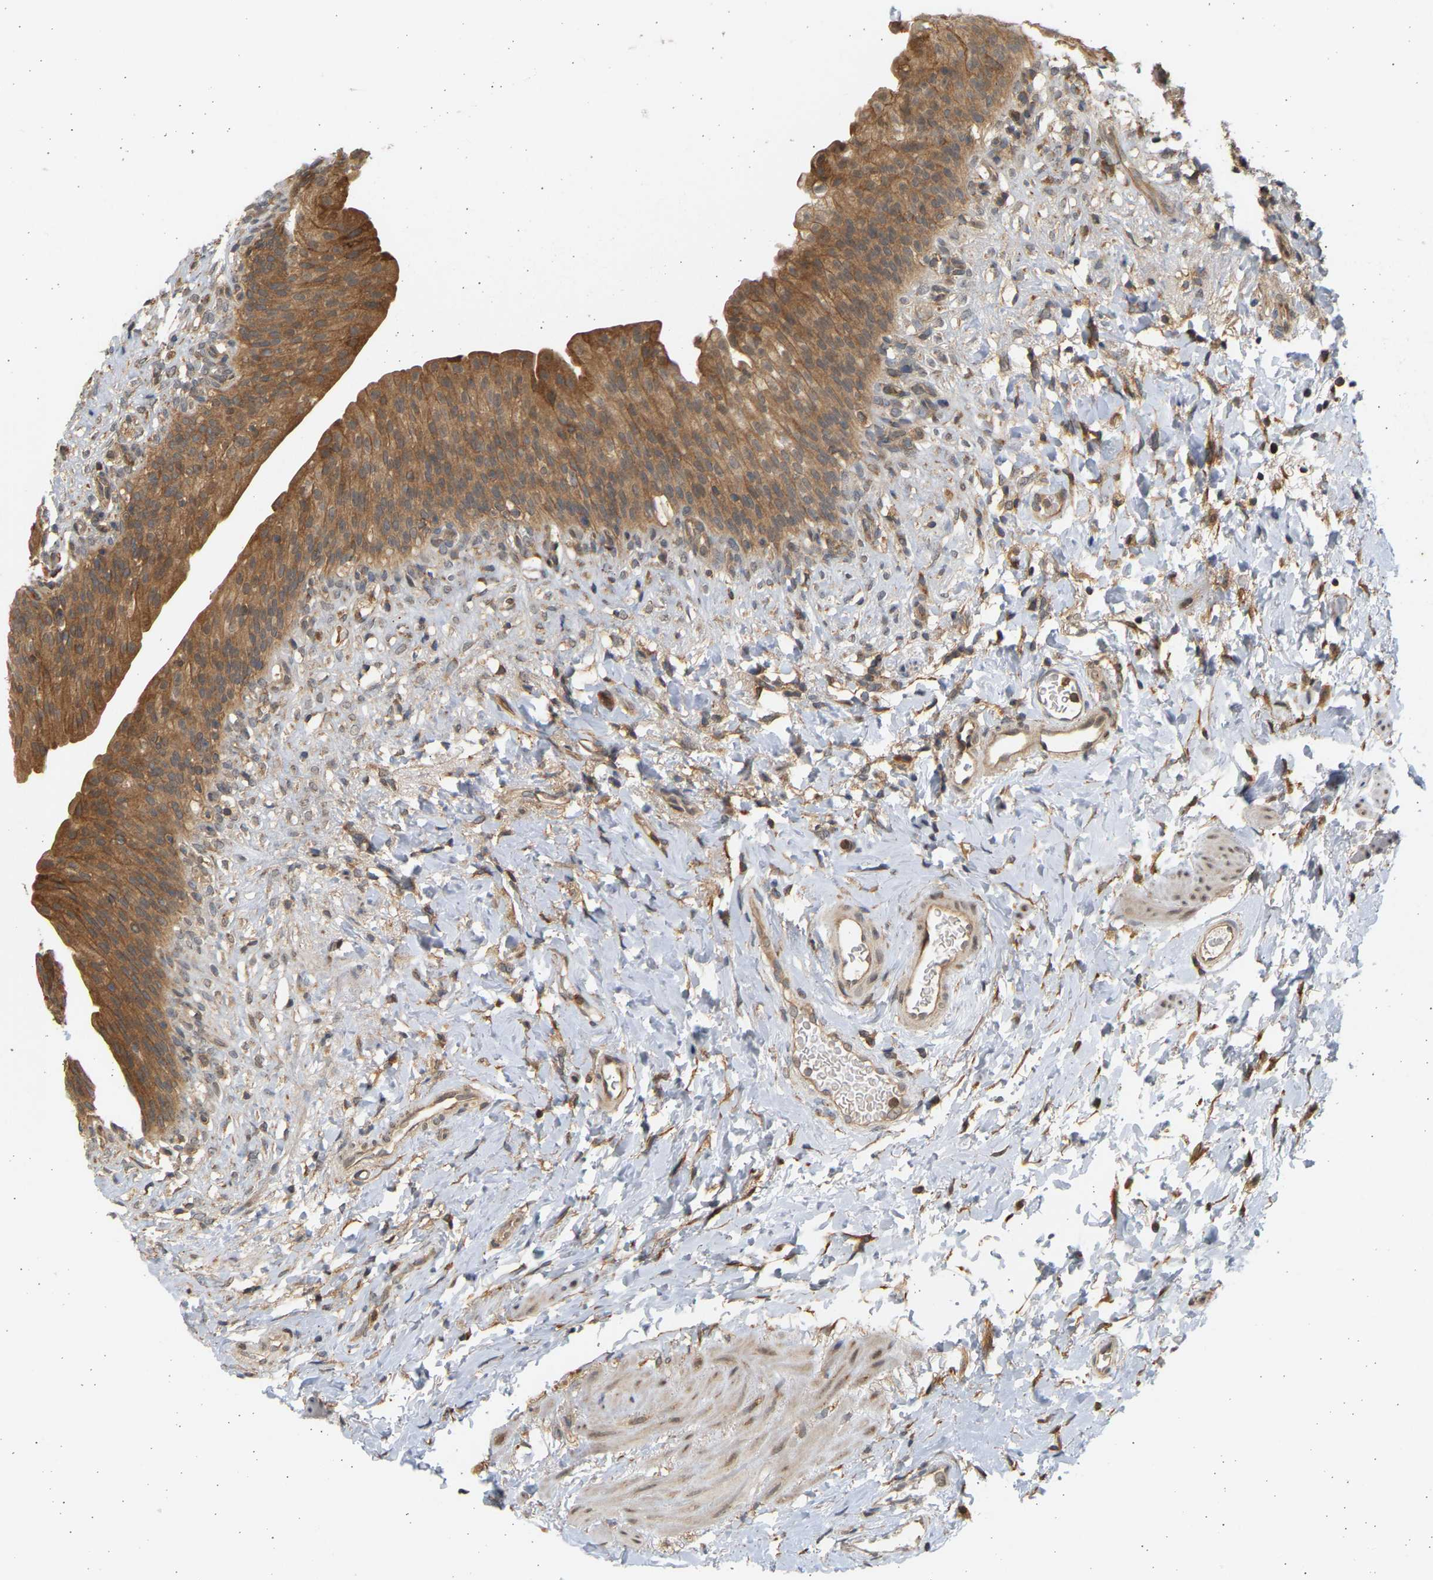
{"staining": {"intensity": "moderate", "quantity": ">75%", "location": "cytoplasmic/membranous"}, "tissue": "urinary bladder", "cell_type": "Urothelial cells", "image_type": "normal", "snomed": [{"axis": "morphology", "description": "Normal tissue, NOS"}, {"axis": "topography", "description": "Urinary bladder"}], "caption": "Moderate cytoplasmic/membranous staining for a protein is appreciated in approximately >75% of urothelial cells of normal urinary bladder using immunohistochemistry.", "gene": "B4GALT6", "patient": {"sex": "female", "age": 79}}